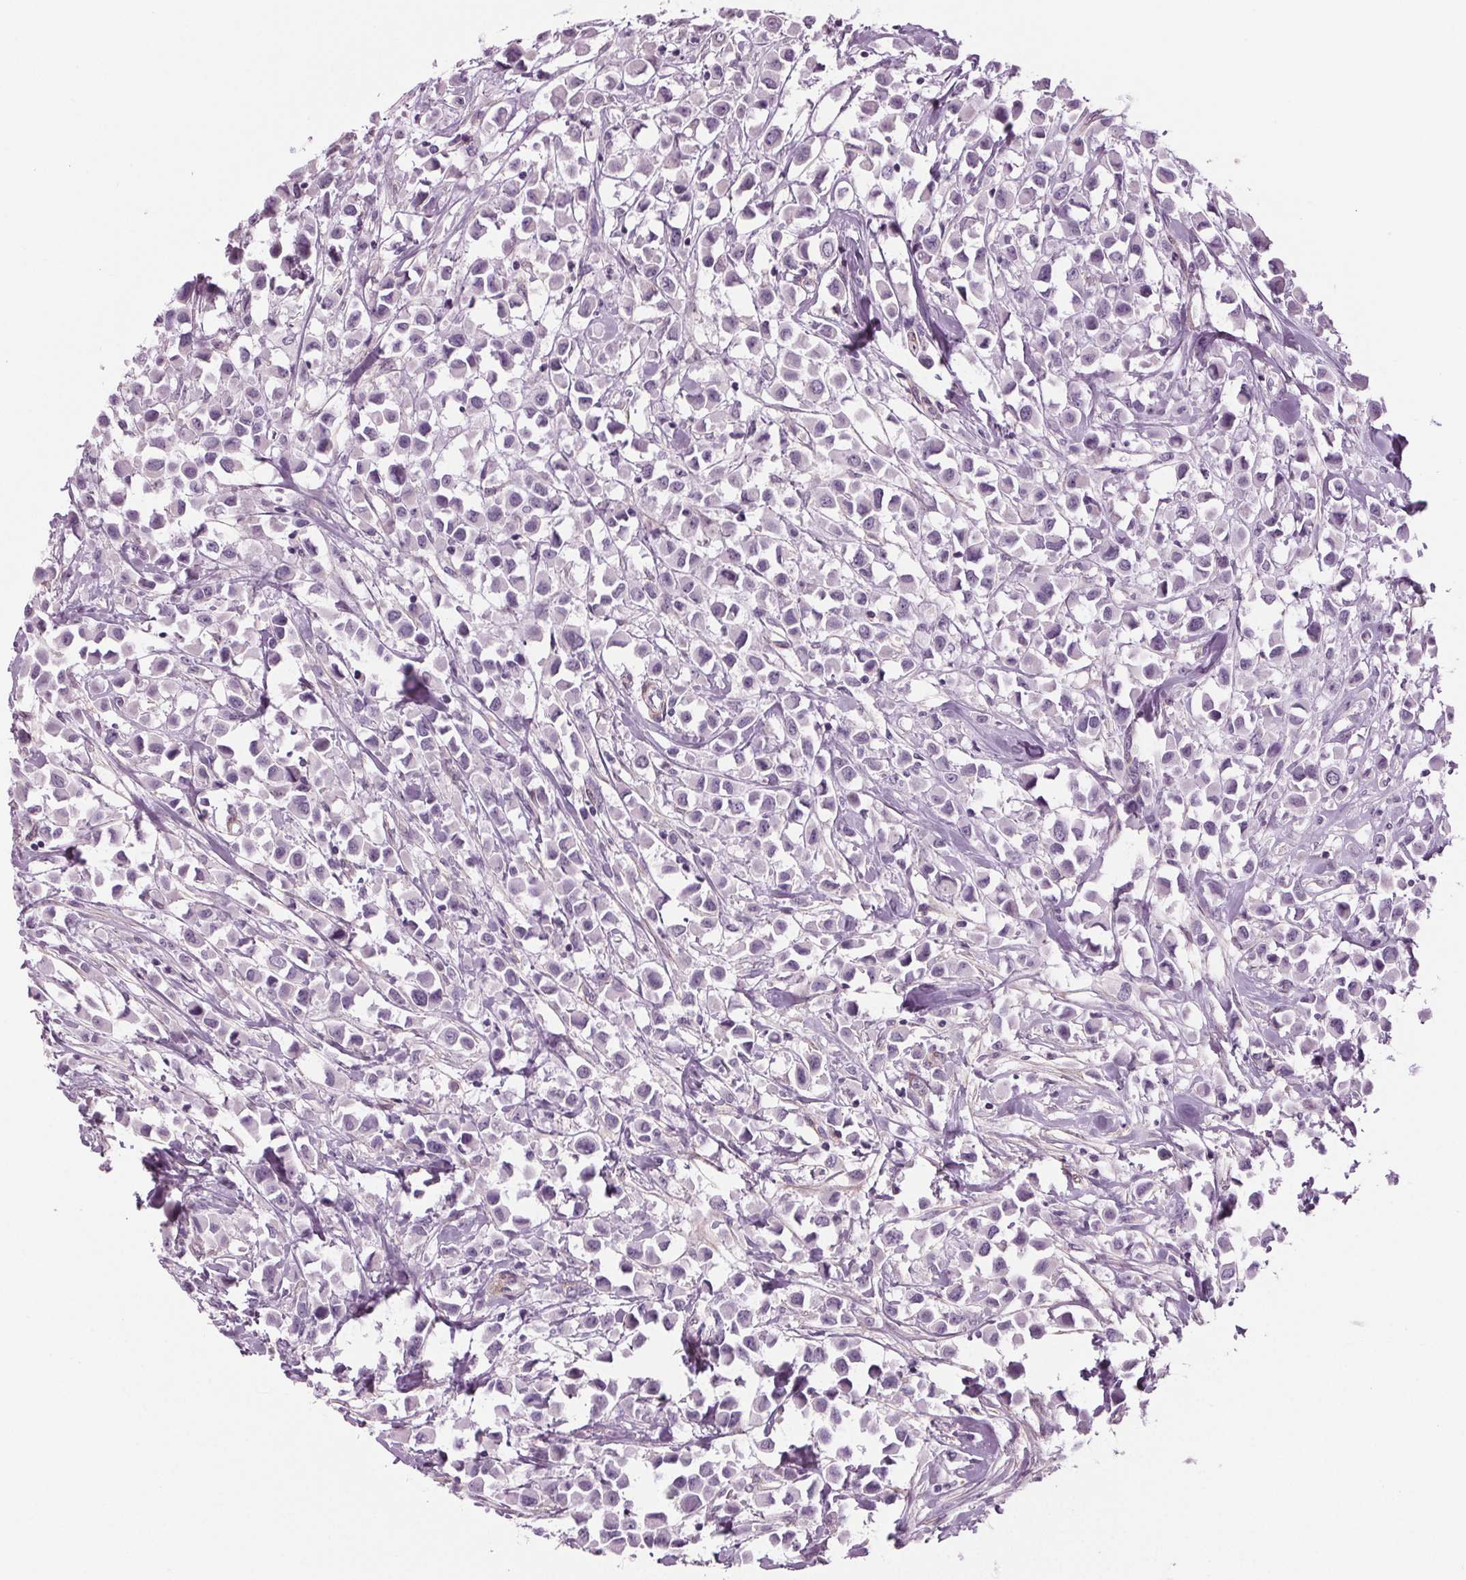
{"staining": {"intensity": "negative", "quantity": "none", "location": "none"}, "tissue": "breast cancer", "cell_type": "Tumor cells", "image_type": "cancer", "snomed": [{"axis": "morphology", "description": "Duct carcinoma"}, {"axis": "topography", "description": "Breast"}], "caption": "This is an immunohistochemistry (IHC) micrograph of breast cancer (infiltrating ductal carcinoma). There is no expression in tumor cells.", "gene": "BHLHE22", "patient": {"sex": "female", "age": 61}}